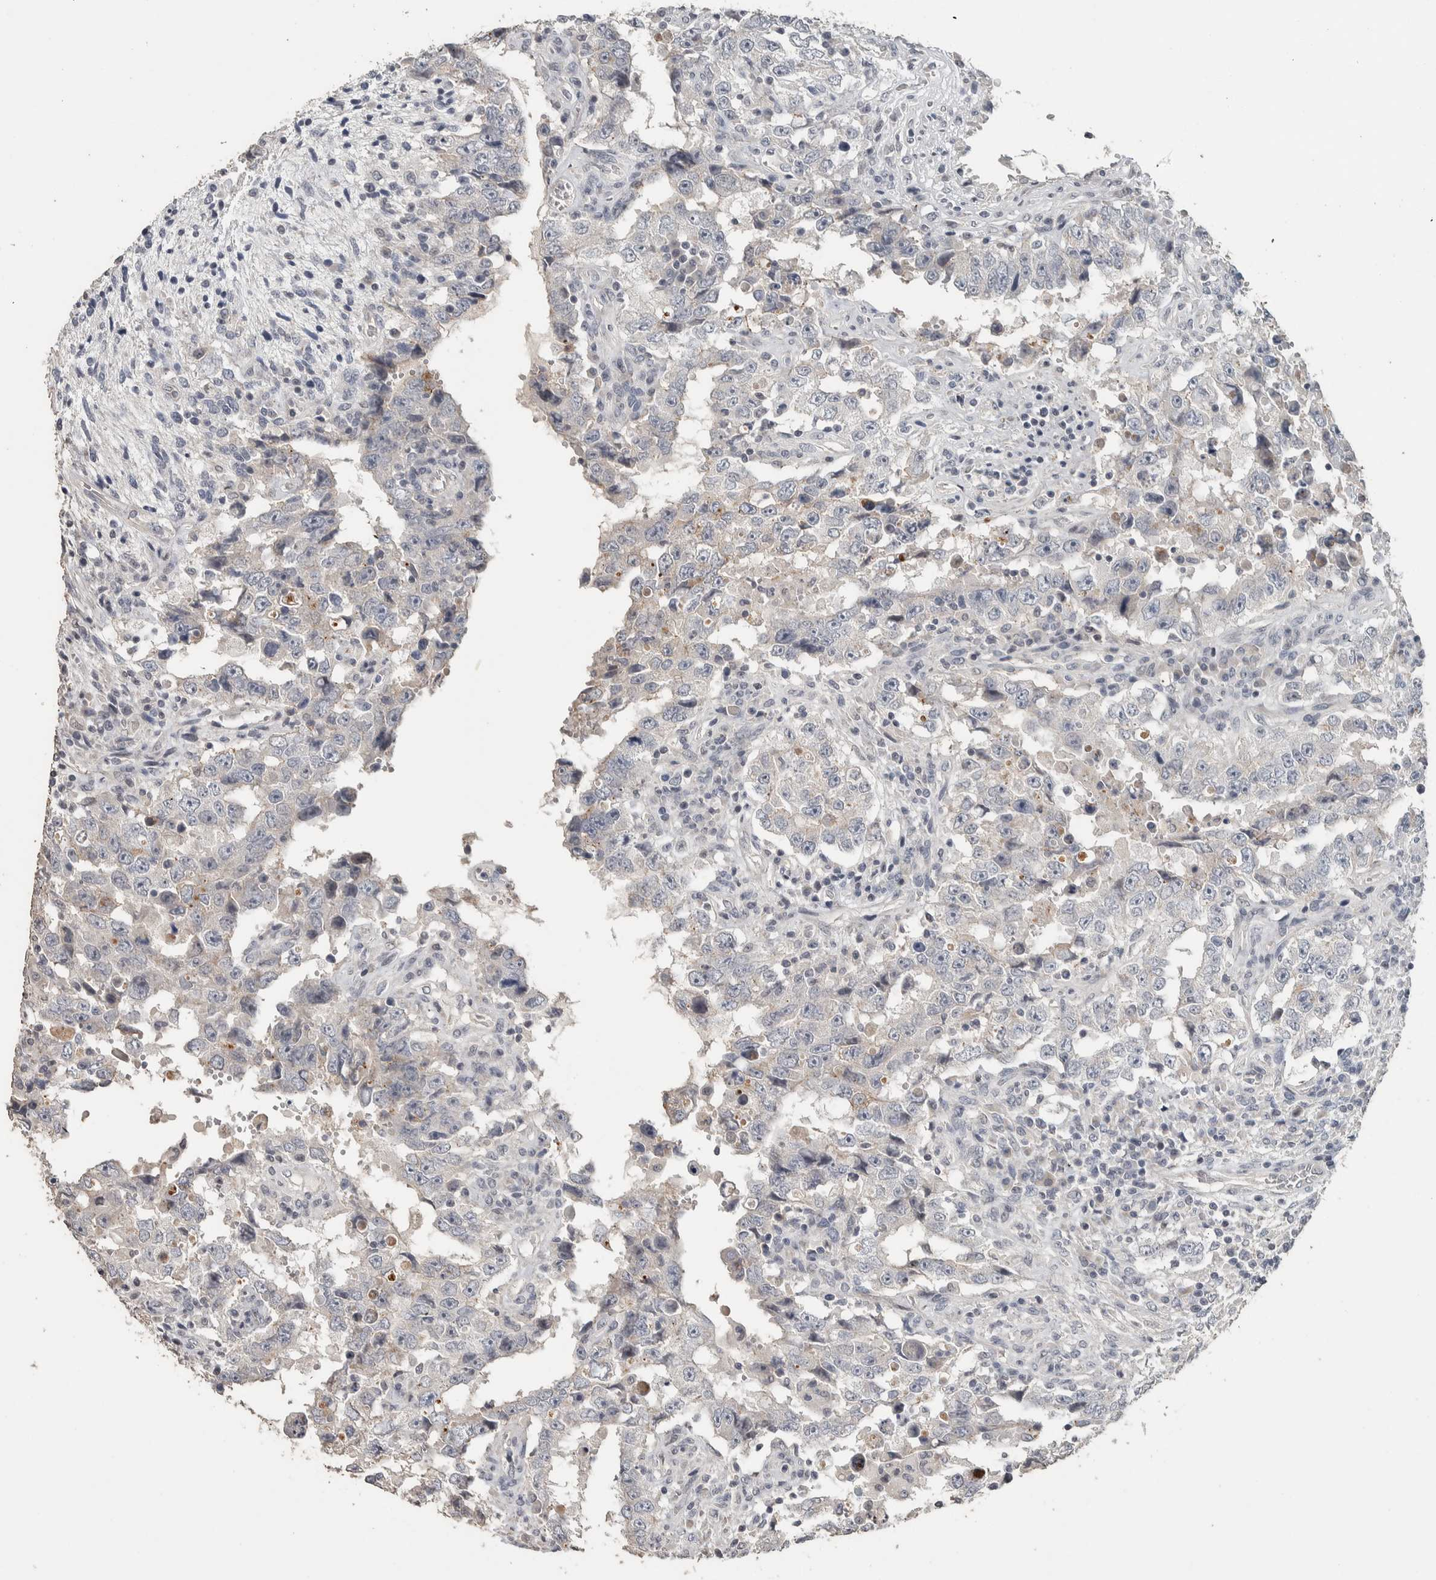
{"staining": {"intensity": "negative", "quantity": "none", "location": "none"}, "tissue": "testis cancer", "cell_type": "Tumor cells", "image_type": "cancer", "snomed": [{"axis": "morphology", "description": "Carcinoma, Embryonal, NOS"}, {"axis": "topography", "description": "Testis"}], "caption": "This is an IHC histopathology image of human embryonal carcinoma (testis). There is no positivity in tumor cells.", "gene": "NECAB1", "patient": {"sex": "male", "age": 26}}